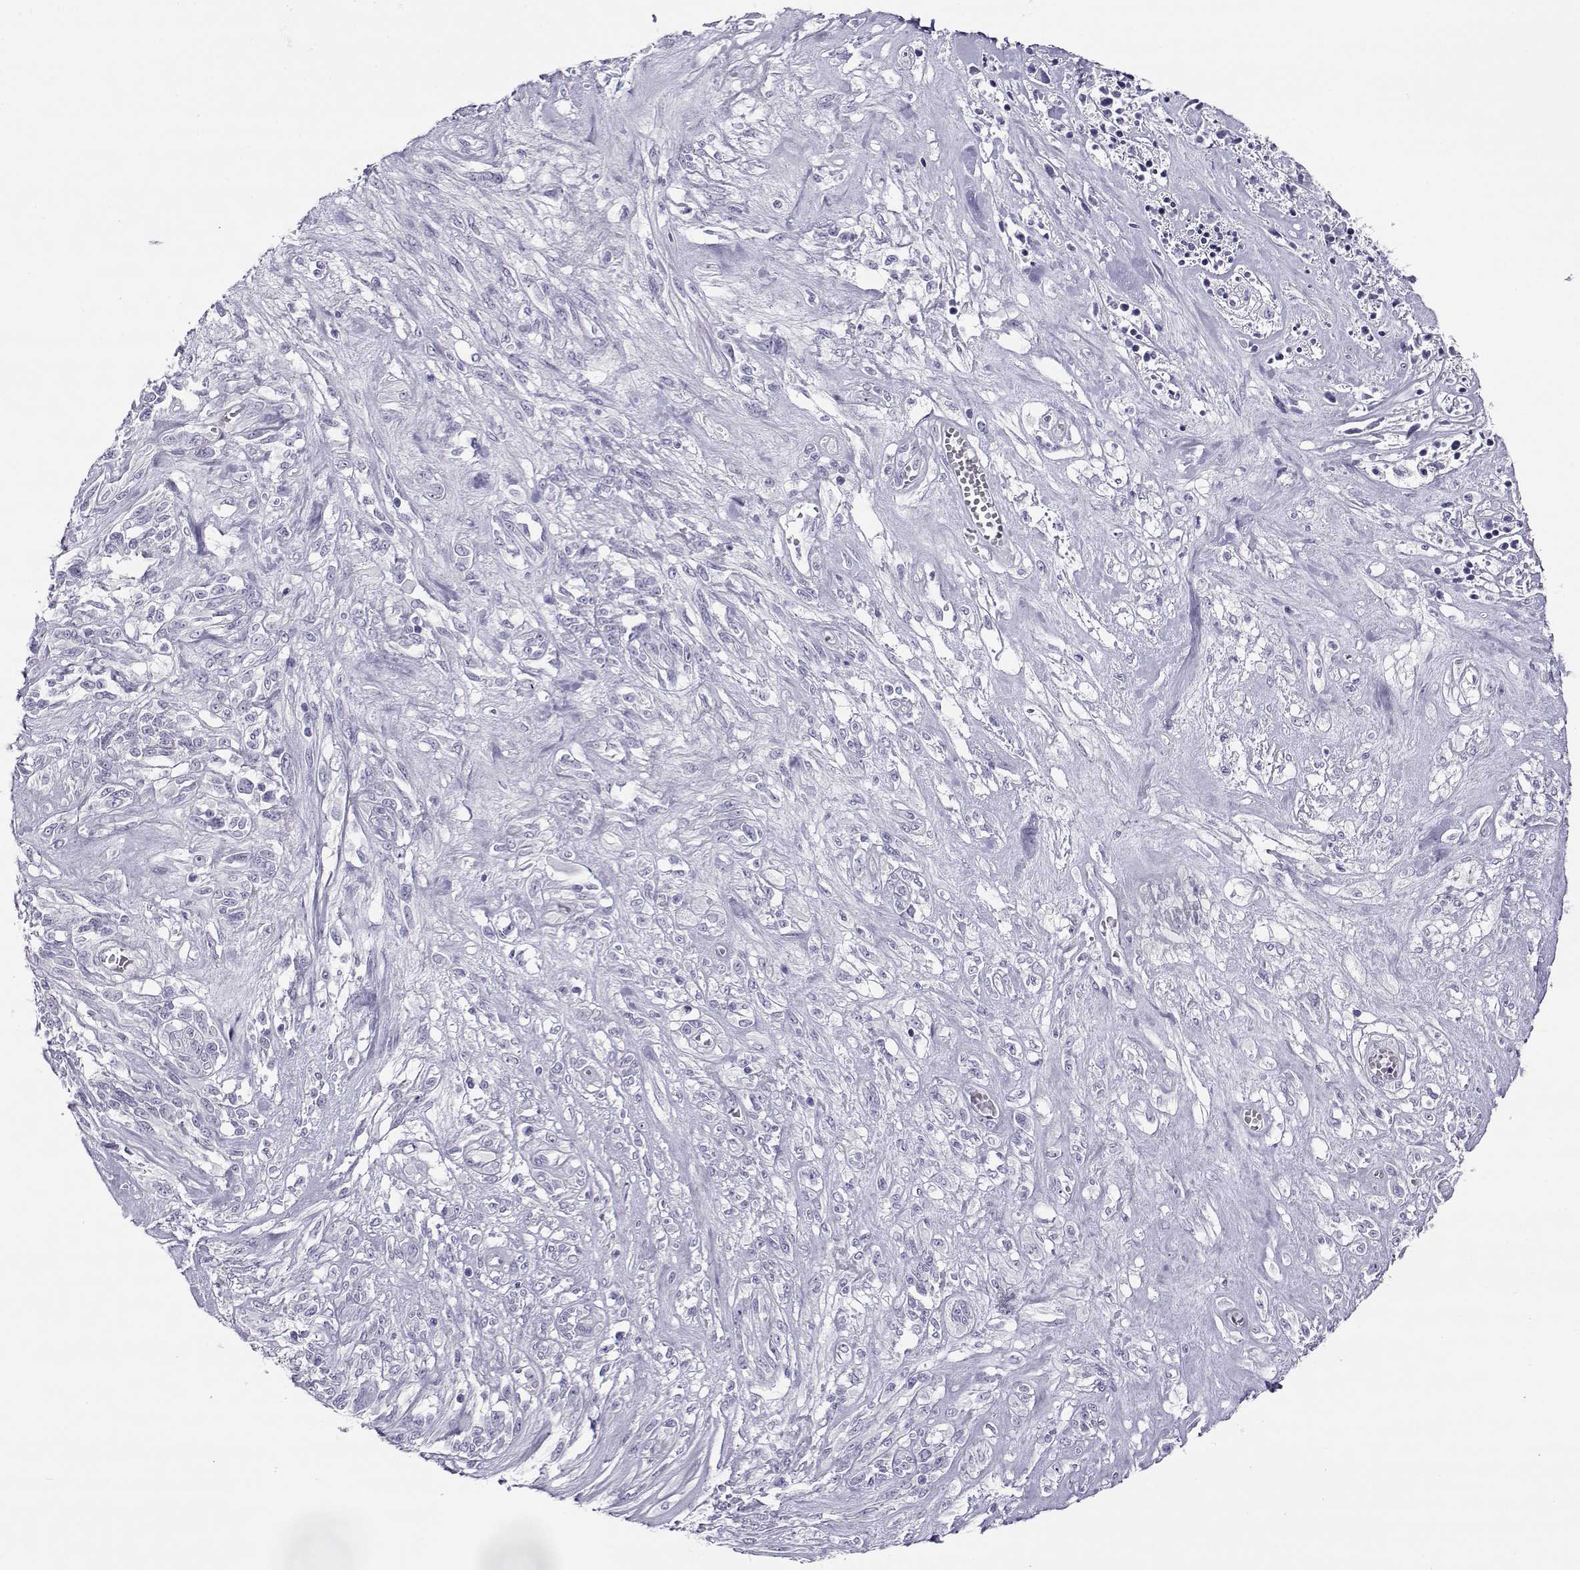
{"staining": {"intensity": "negative", "quantity": "none", "location": "none"}, "tissue": "melanoma", "cell_type": "Tumor cells", "image_type": "cancer", "snomed": [{"axis": "morphology", "description": "Malignant melanoma, NOS"}, {"axis": "topography", "description": "Skin"}], "caption": "Melanoma stained for a protein using immunohistochemistry (IHC) displays no staining tumor cells.", "gene": "CABS1", "patient": {"sex": "female", "age": 91}}